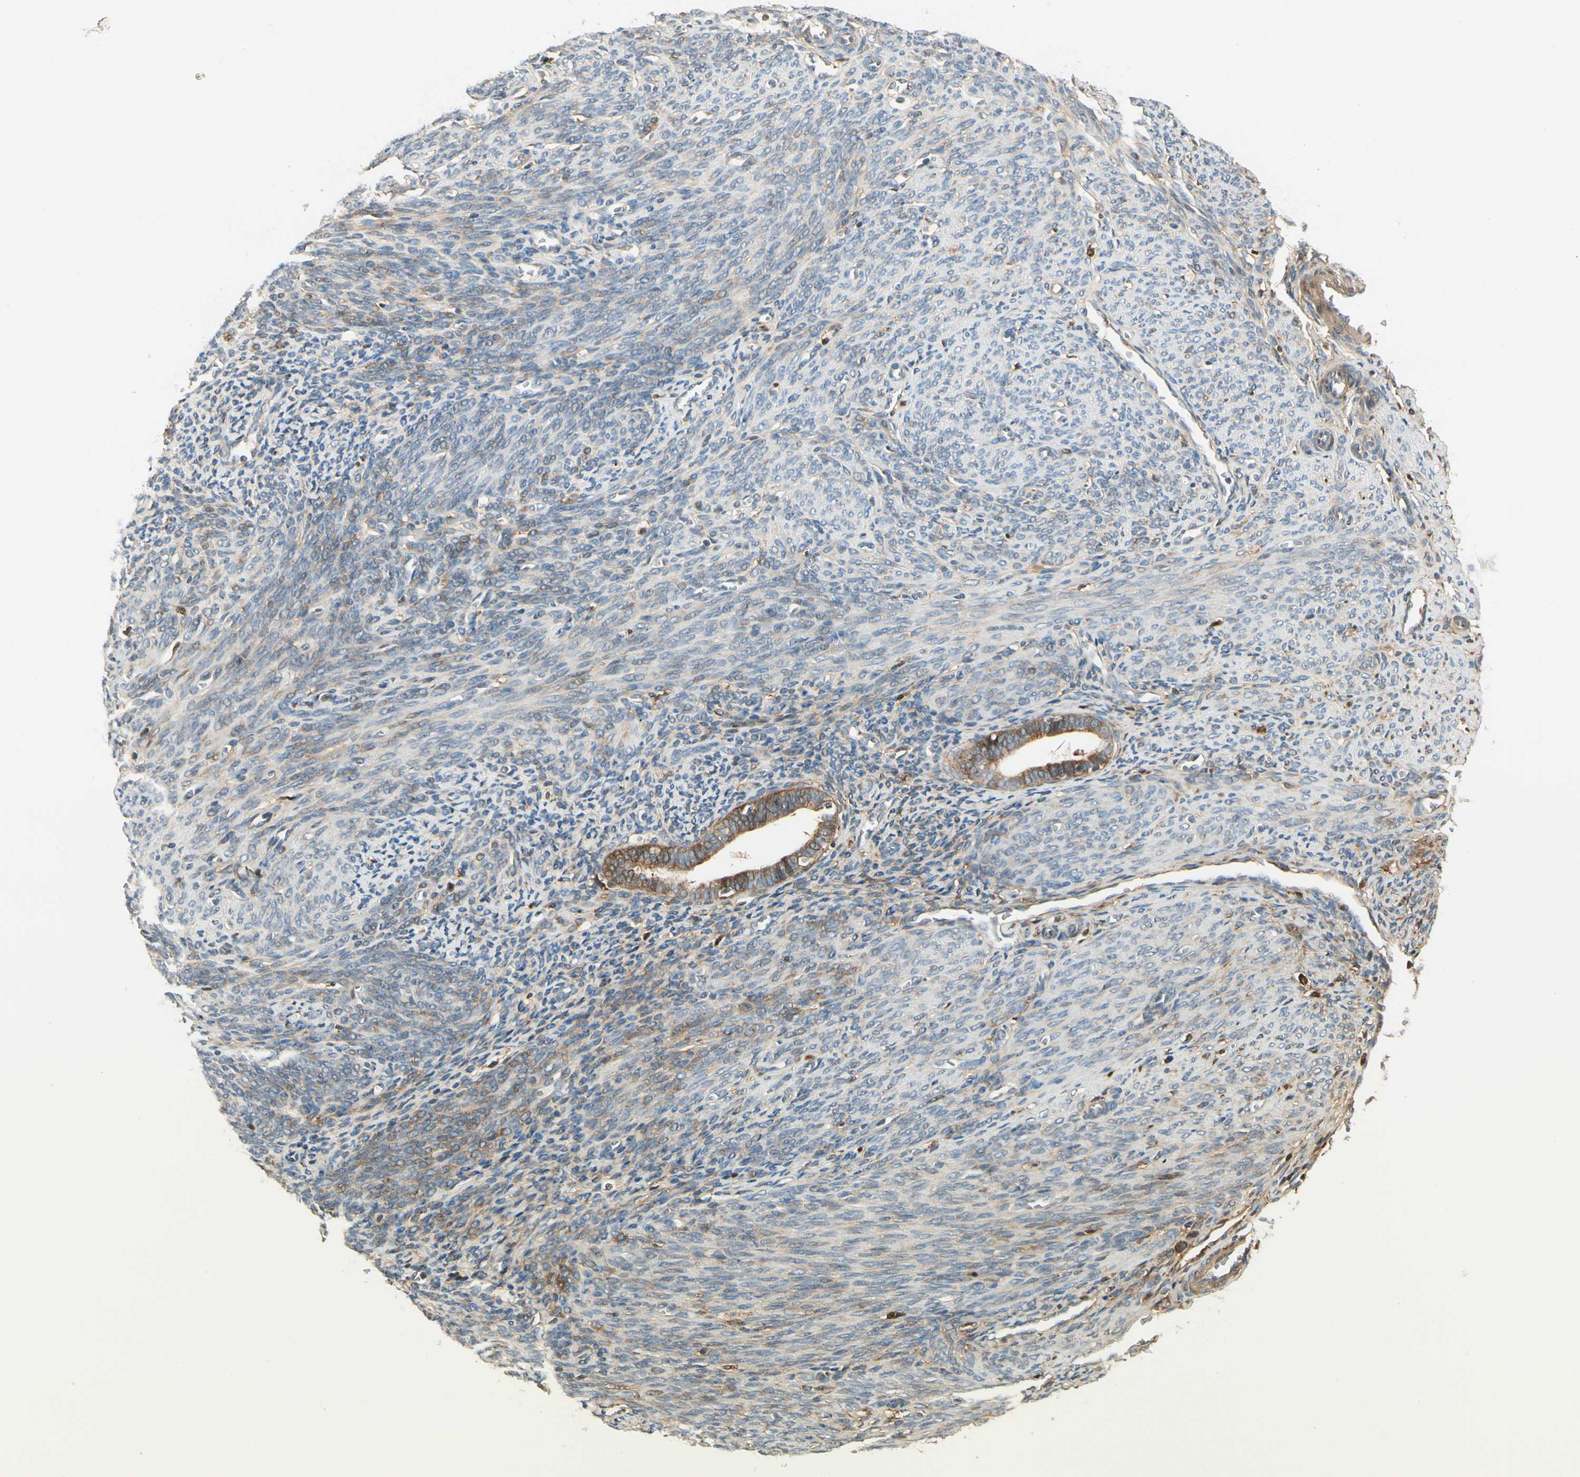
{"staining": {"intensity": "negative", "quantity": "none", "location": "none"}, "tissue": "endometrium", "cell_type": "Cells in endometrial stroma", "image_type": "normal", "snomed": [{"axis": "morphology", "description": "Normal tissue, NOS"}, {"axis": "topography", "description": "Uterus"}], "caption": "DAB (3,3'-diaminobenzidine) immunohistochemical staining of normal human endometrium shows no significant staining in cells in endometrial stroma.", "gene": "EPHB3", "patient": {"sex": "female", "age": 83}}